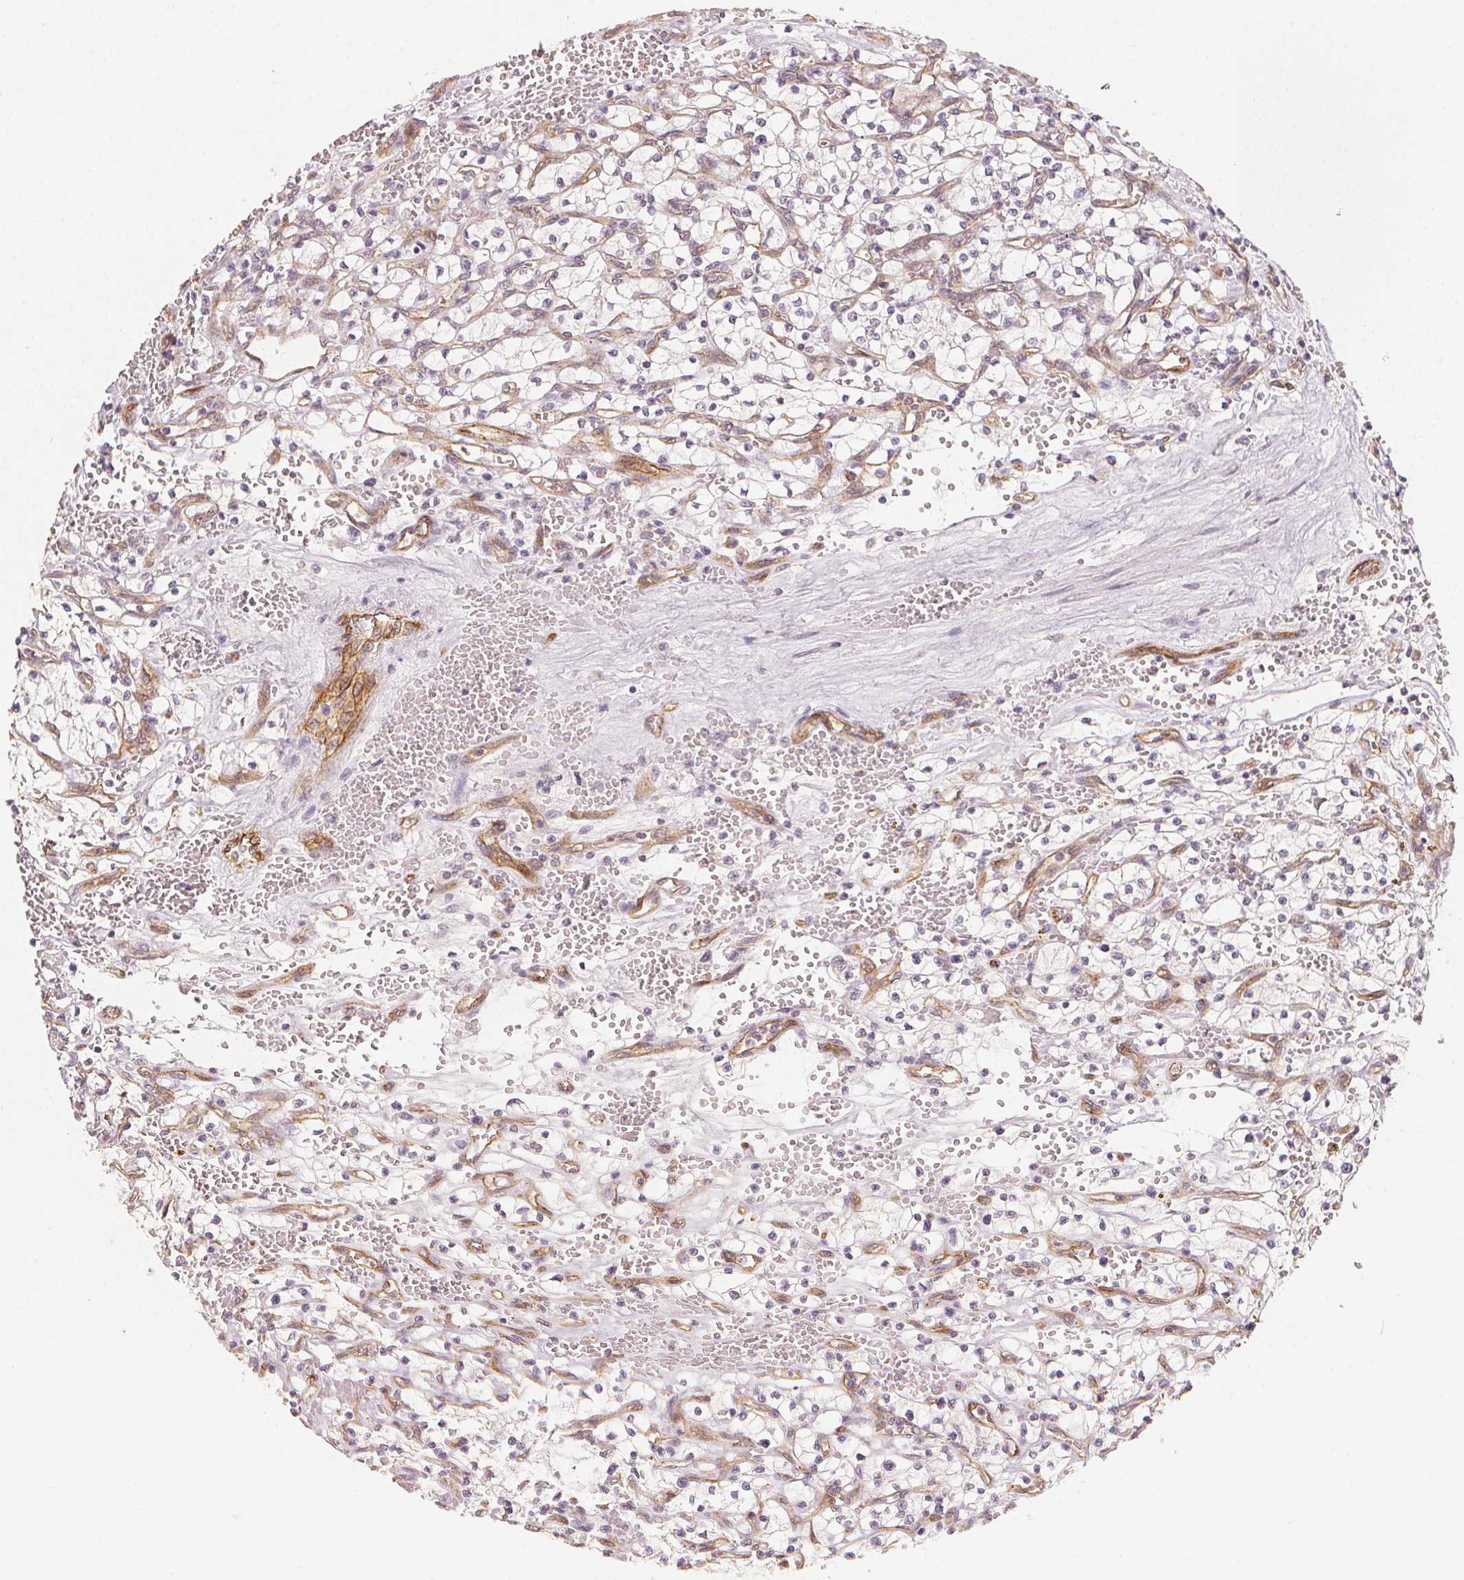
{"staining": {"intensity": "negative", "quantity": "none", "location": "none"}, "tissue": "renal cancer", "cell_type": "Tumor cells", "image_type": "cancer", "snomed": [{"axis": "morphology", "description": "Adenocarcinoma, NOS"}, {"axis": "topography", "description": "Kidney"}], "caption": "Photomicrograph shows no significant protein expression in tumor cells of renal cancer.", "gene": "CIB1", "patient": {"sex": "female", "age": 64}}